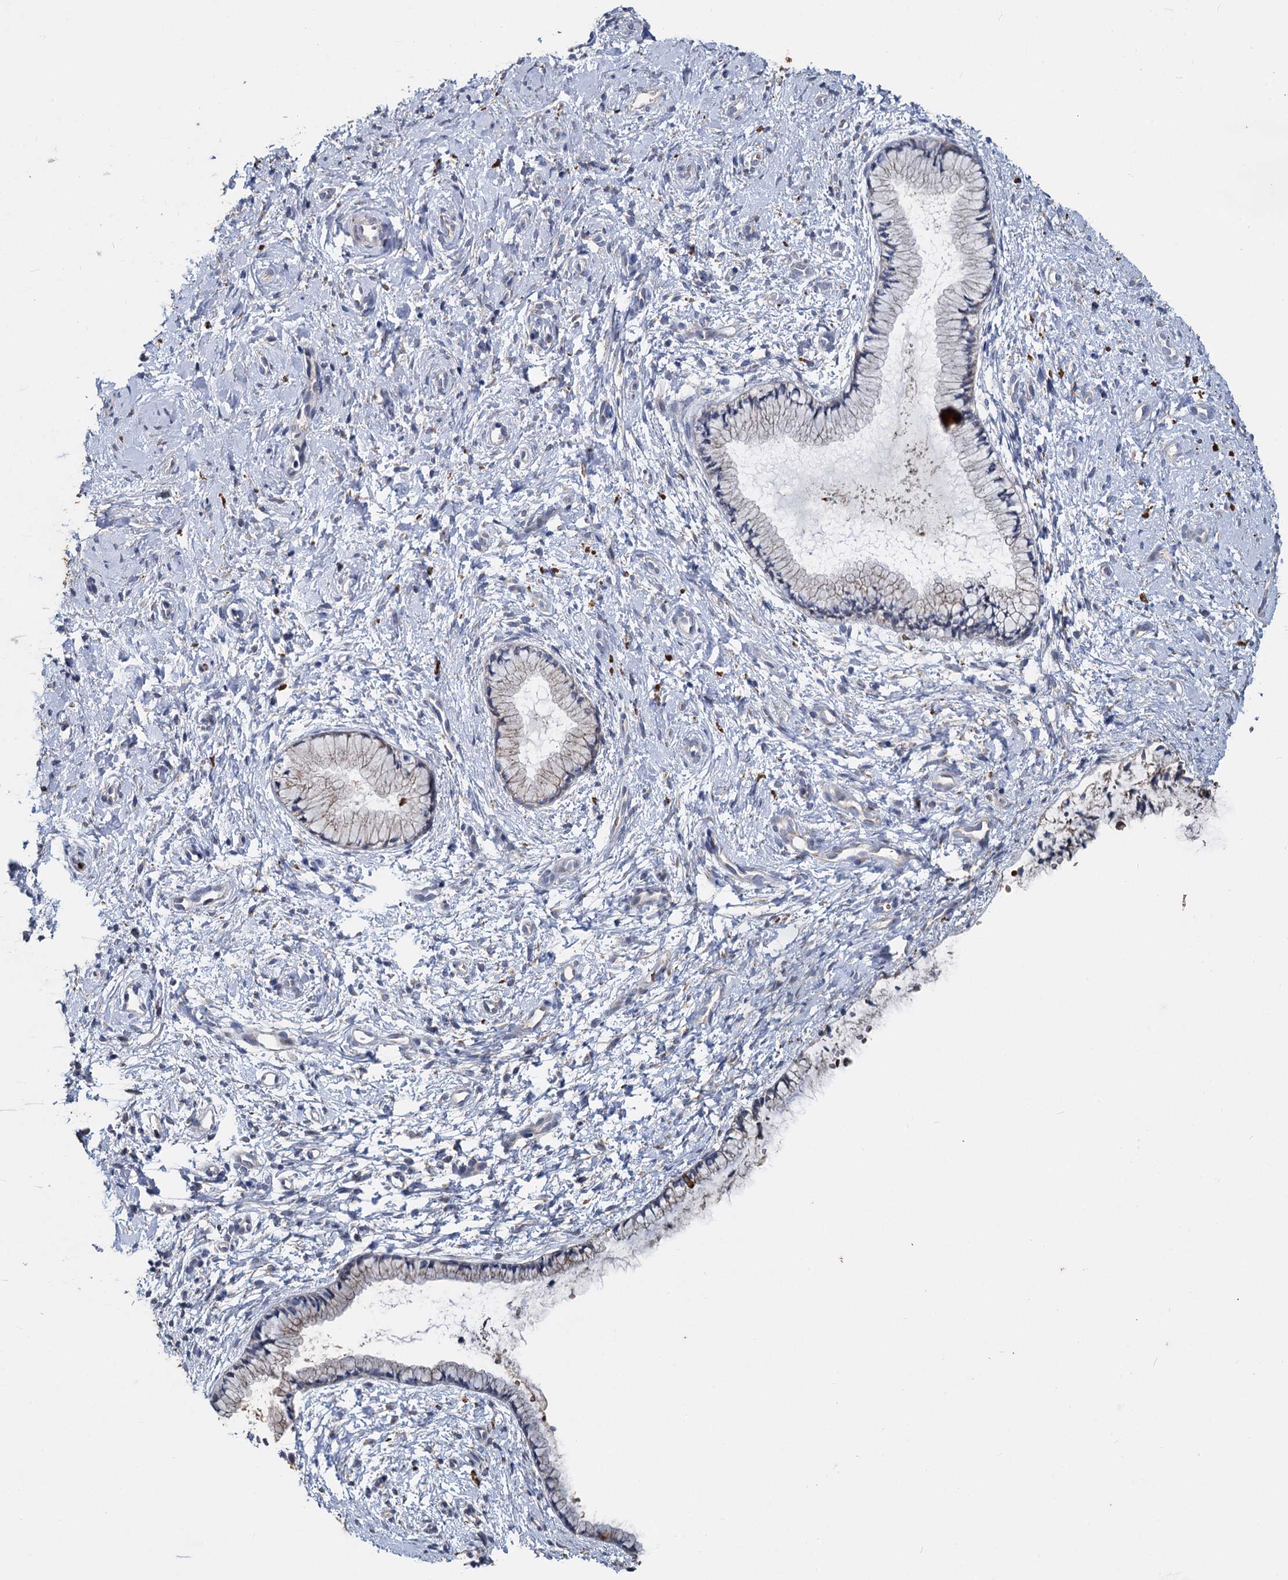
{"staining": {"intensity": "moderate", "quantity": "<25%", "location": "cytoplasmic/membranous"}, "tissue": "cervix", "cell_type": "Glandular cells", "image_type": "normal", "snomed": [{"axis": "morphology", "description": "Normal tissue, NOS"}, {"axis": "topography", "description": "Cervix"}], "caption": "Immunohistochemistry of normal human cervix exhibits low levels of moderate cytoplasmic/membranous expression in about <25% of glandular cells.", "gene": "TCTN2", "patient": {"sex": "female", "age": 57}}